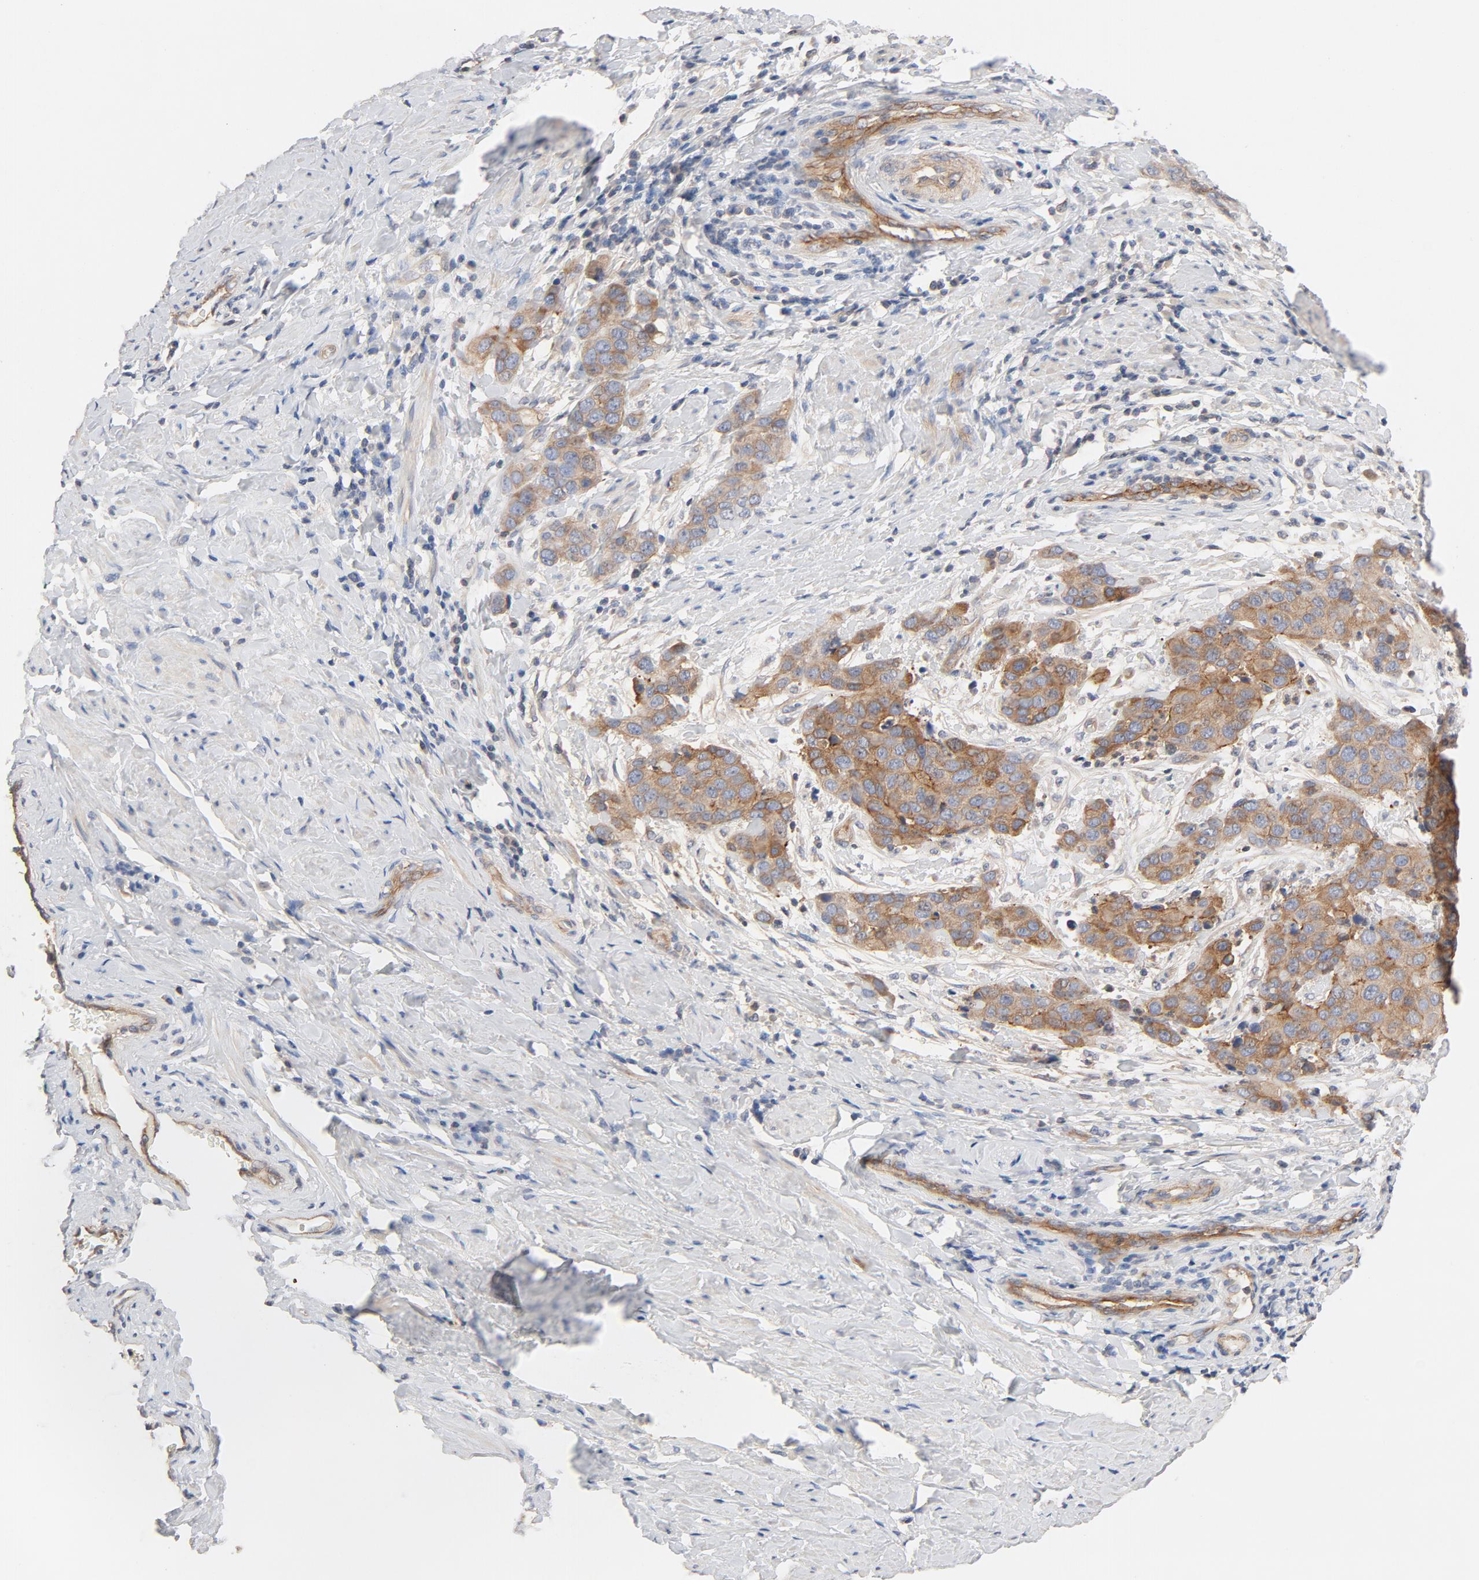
{"staining": {"intensity": "moderate", "quantity": ">75%", "location": "cytoplasmic/membranous"}, "tissue": "cervical cancer", "cell_type": "Tumor cells", "image_type": "cancer", "snomed": [{"axis": "morphology", "description": "Squamous cell carcinoma, NOS"}, {"axis": "topography", "description": "Cervix"}], "caption": "A high-resolution histopathology image shows immunohistochemistry (IHC) staining of squamous cell carcinoma (cervical), which reveals moderate cytoplasmic/membranous positivity in approximately >75% of tumor cells. (brown staining indicates protein expression, while blue staining denotes nuclei).", "gene": "STRN3", "patient": {"sex": "female", "age": 54}}